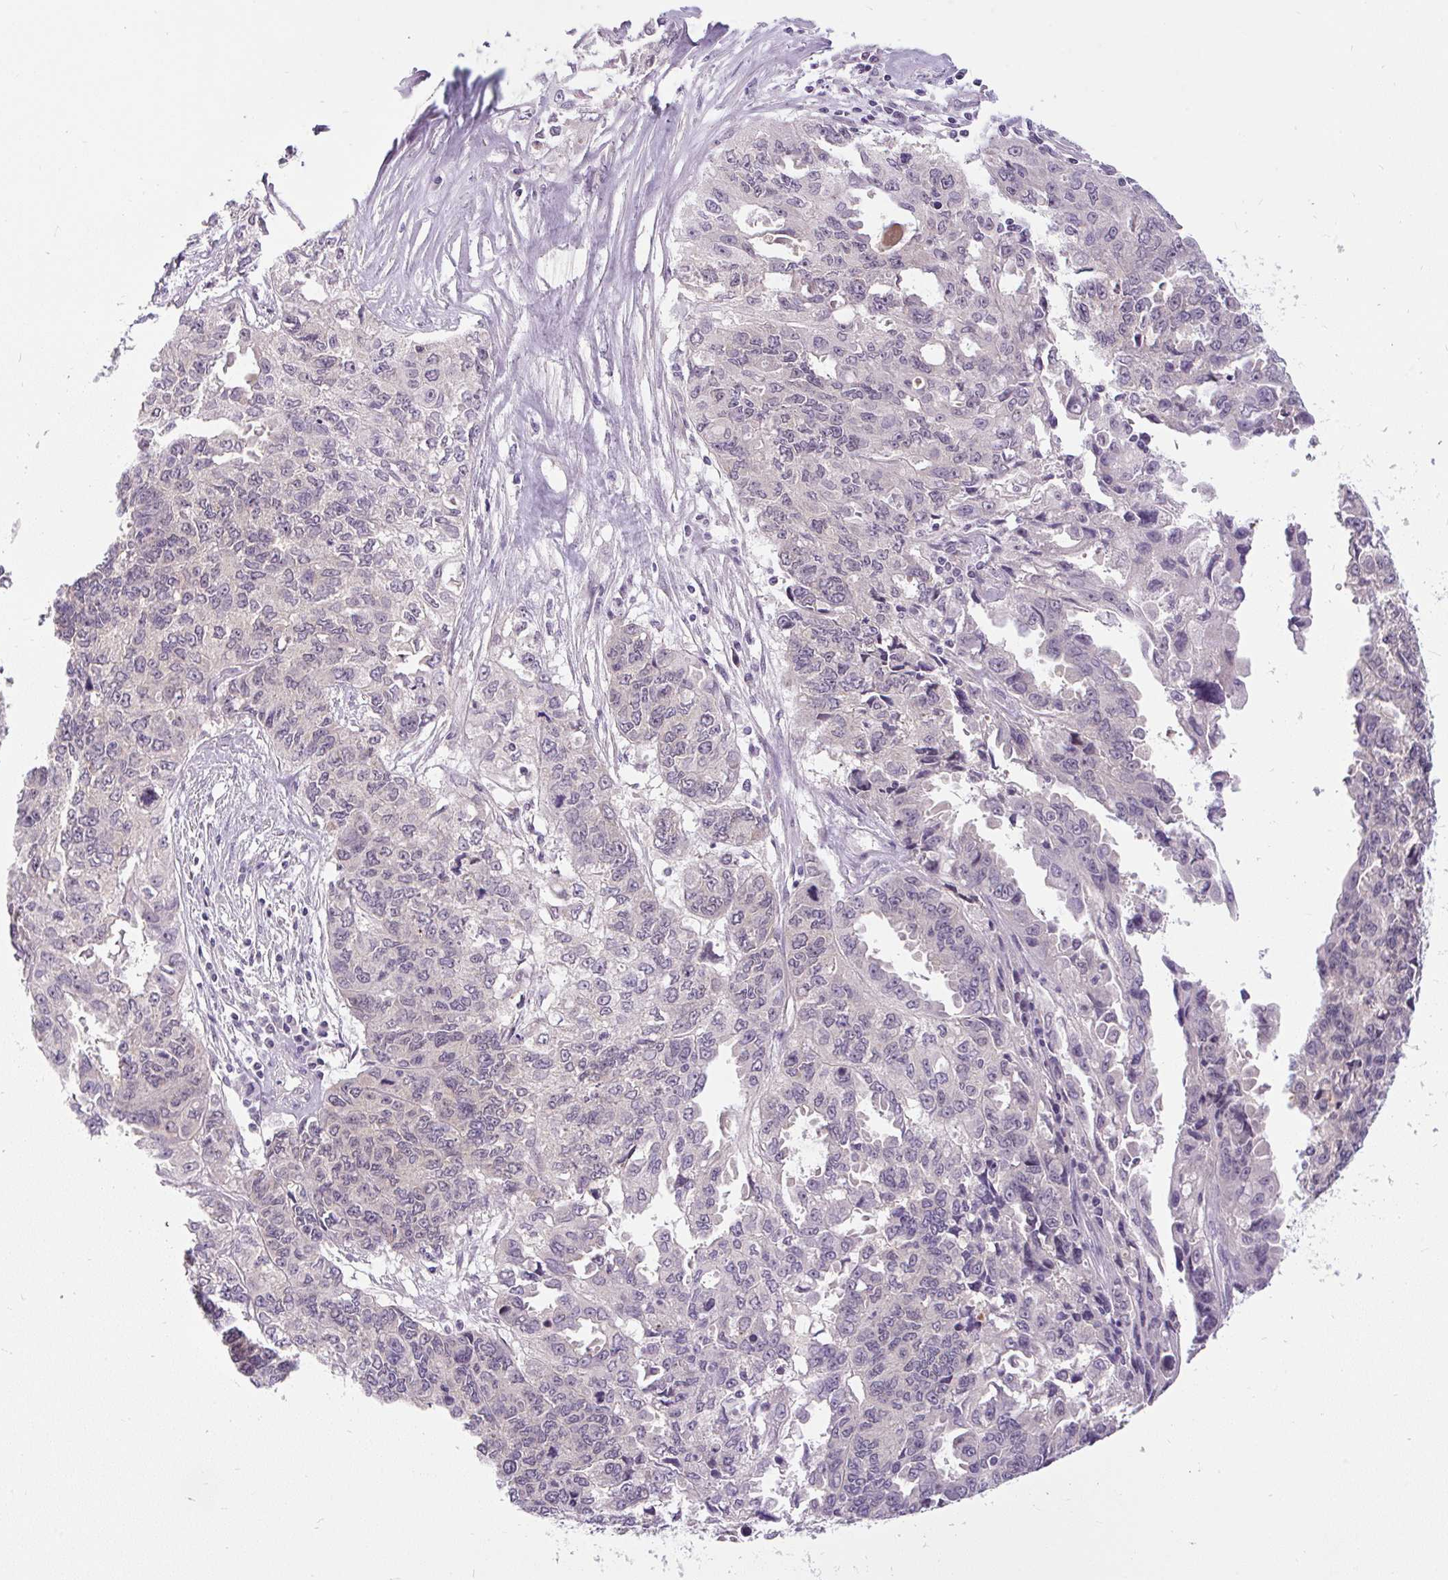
{"staining": {"intensity": "negative", "quantity": "none", "location": "none"}, "tissue": "endometrial cancer", "cell_type": "Tumor cells", "image_type": "cancer", "snomed": [{"axis": "morphology", "description": "Adenocarcinoma, NOS"}, {"axis": "topography", "description": "Uterus"}], "caption": "Endometrial cancer (adenocarcinoma) was stained to show a protein in brown. There is no significant positivity in tumor cells.", "gene": "FAM117B", "patient": {"sex": "female", "age": 79}}